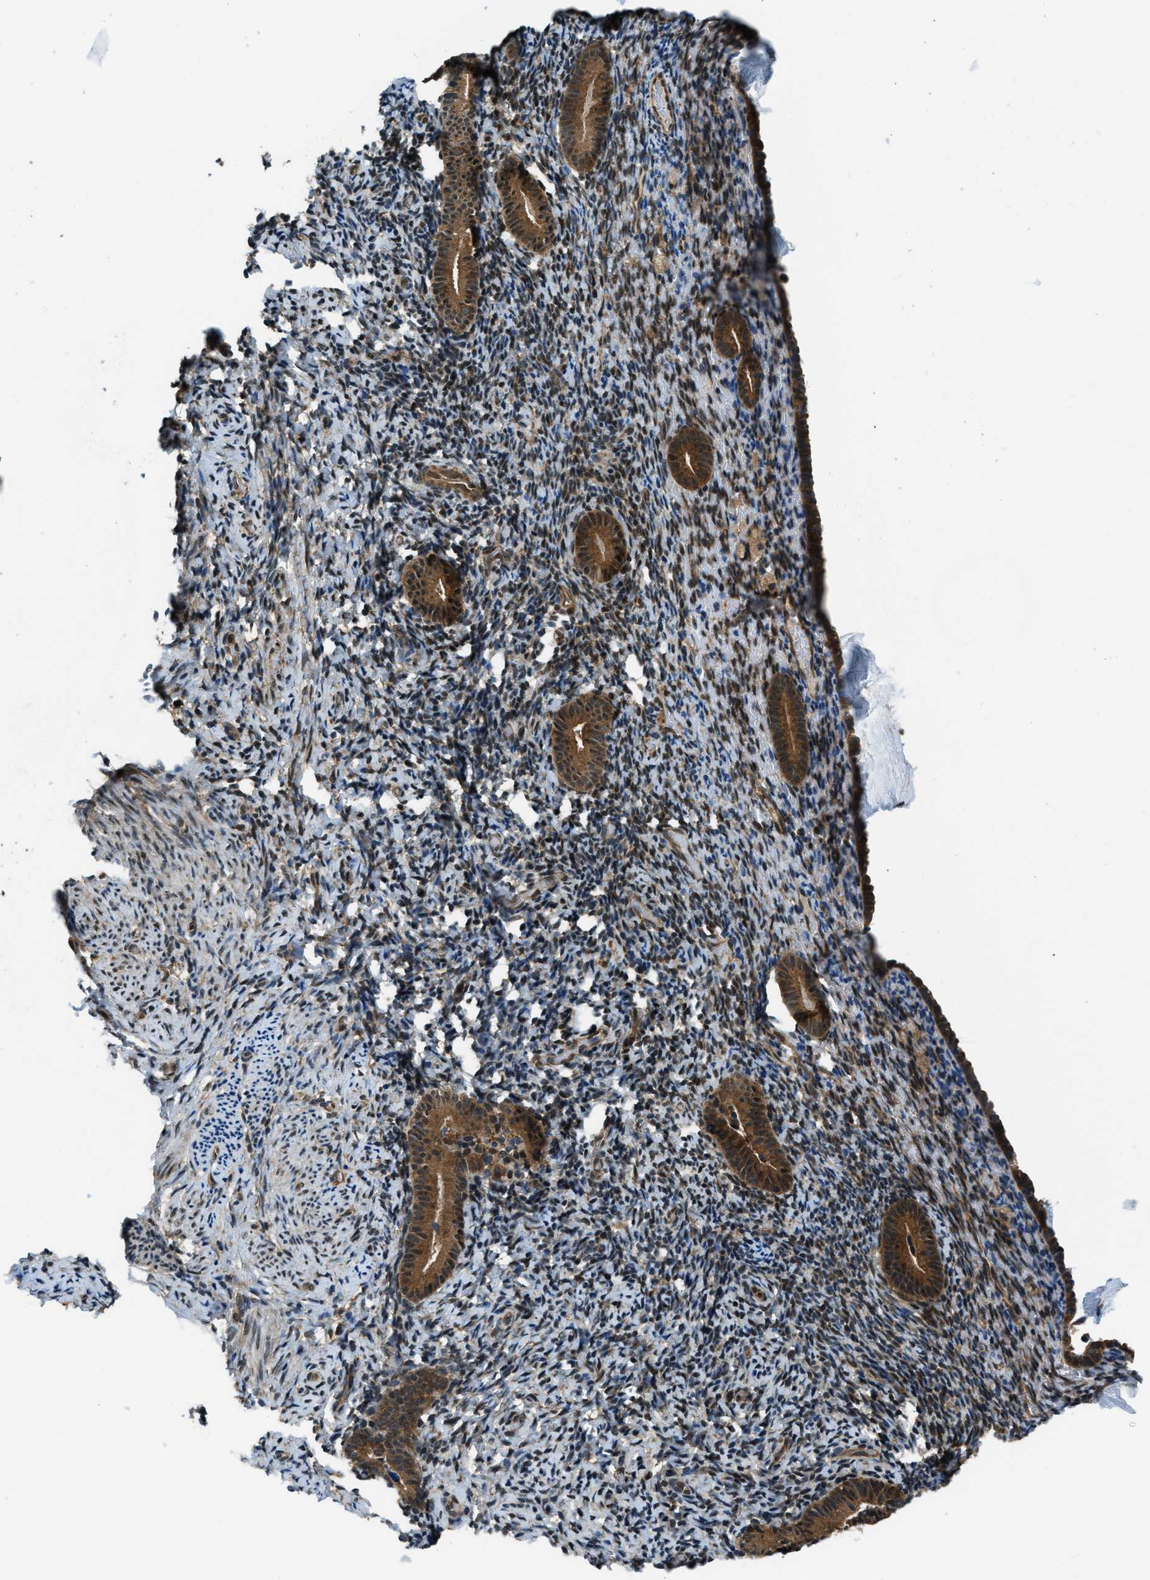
{"staining": {"intensity": "moderate", "quantity": ">75%", "location": "cytoplasmic/membranous,nuclear"}, "tissue": "endometrium", "cell_type": "Cells in endometrial stroma", "image_type": "normal", "snomed": [{"axis": "morphology", "description": "Normal tissue, NOS"}, {"axis": "topography", "description": "Endometrium"}], "caption": "Protein expression analysis of normal human endometrium reveals moderate cytoplasmic/membranous,nuclear staining in approximately >75% of cells in endometrial stroma.", "gene": "NUDCD3", "patient": {"sex": "female", "age": 51}}